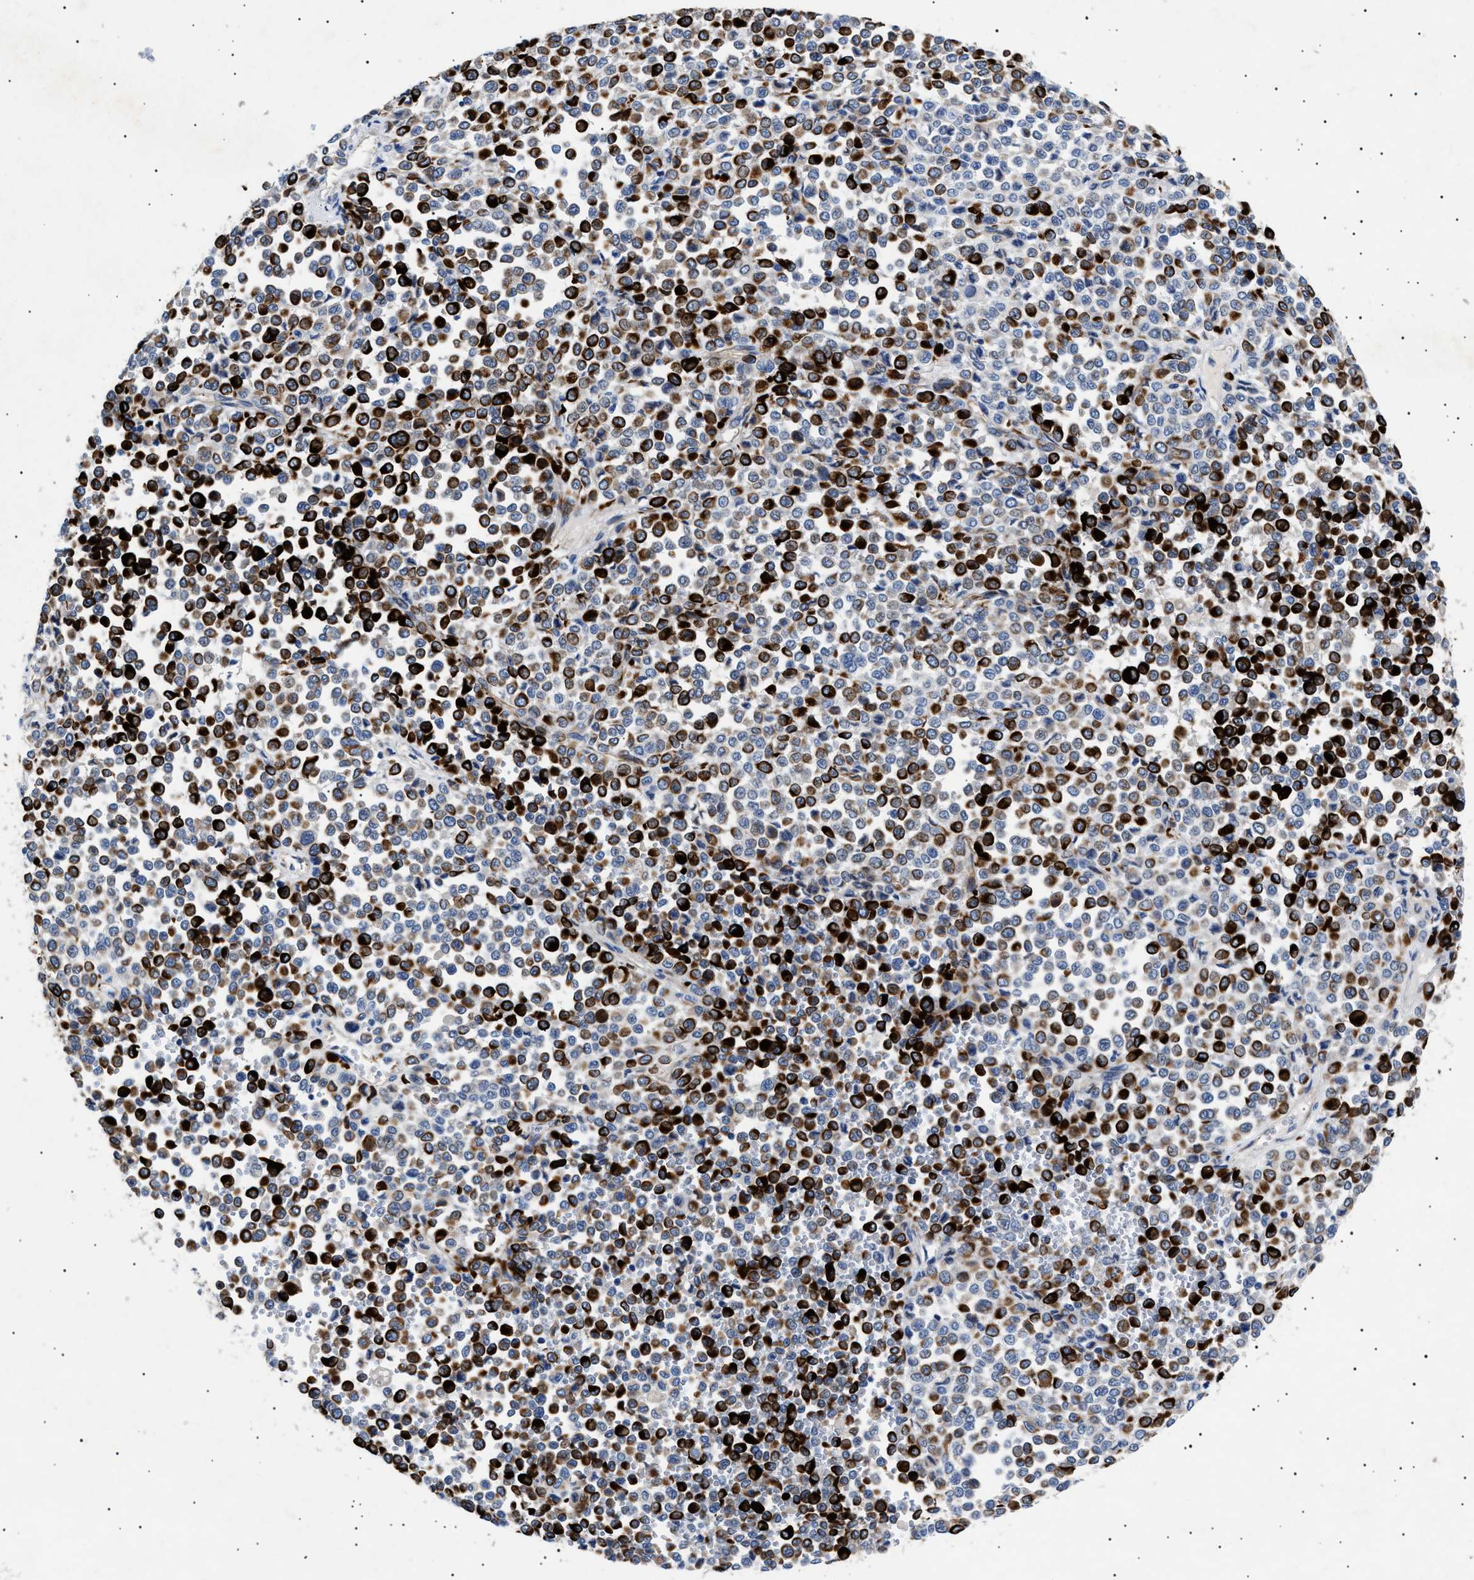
{"staining": {"intensity": "strong", "quantity": "25%-75%", "location": "cytoplasmic/membranous"}, "tissue": "melanoma", "cell_type": "Tumor cells", "image_type": "cancer", "snomed": [{"axis": "morphology", "description": "Malignant melanoma, Metastatic site"}, {"axis": "topography", "description": "Pancreas"}], "caption": "This is a micrograph of immunohistochemistry (IHC) staining of malignant melanoma (metastatic site), which shows strong positivity in the cytoplasmic/membranous of tumor cells.", "gene": "OLFML2A", "patient": {"sex": "female", "age": 30}}